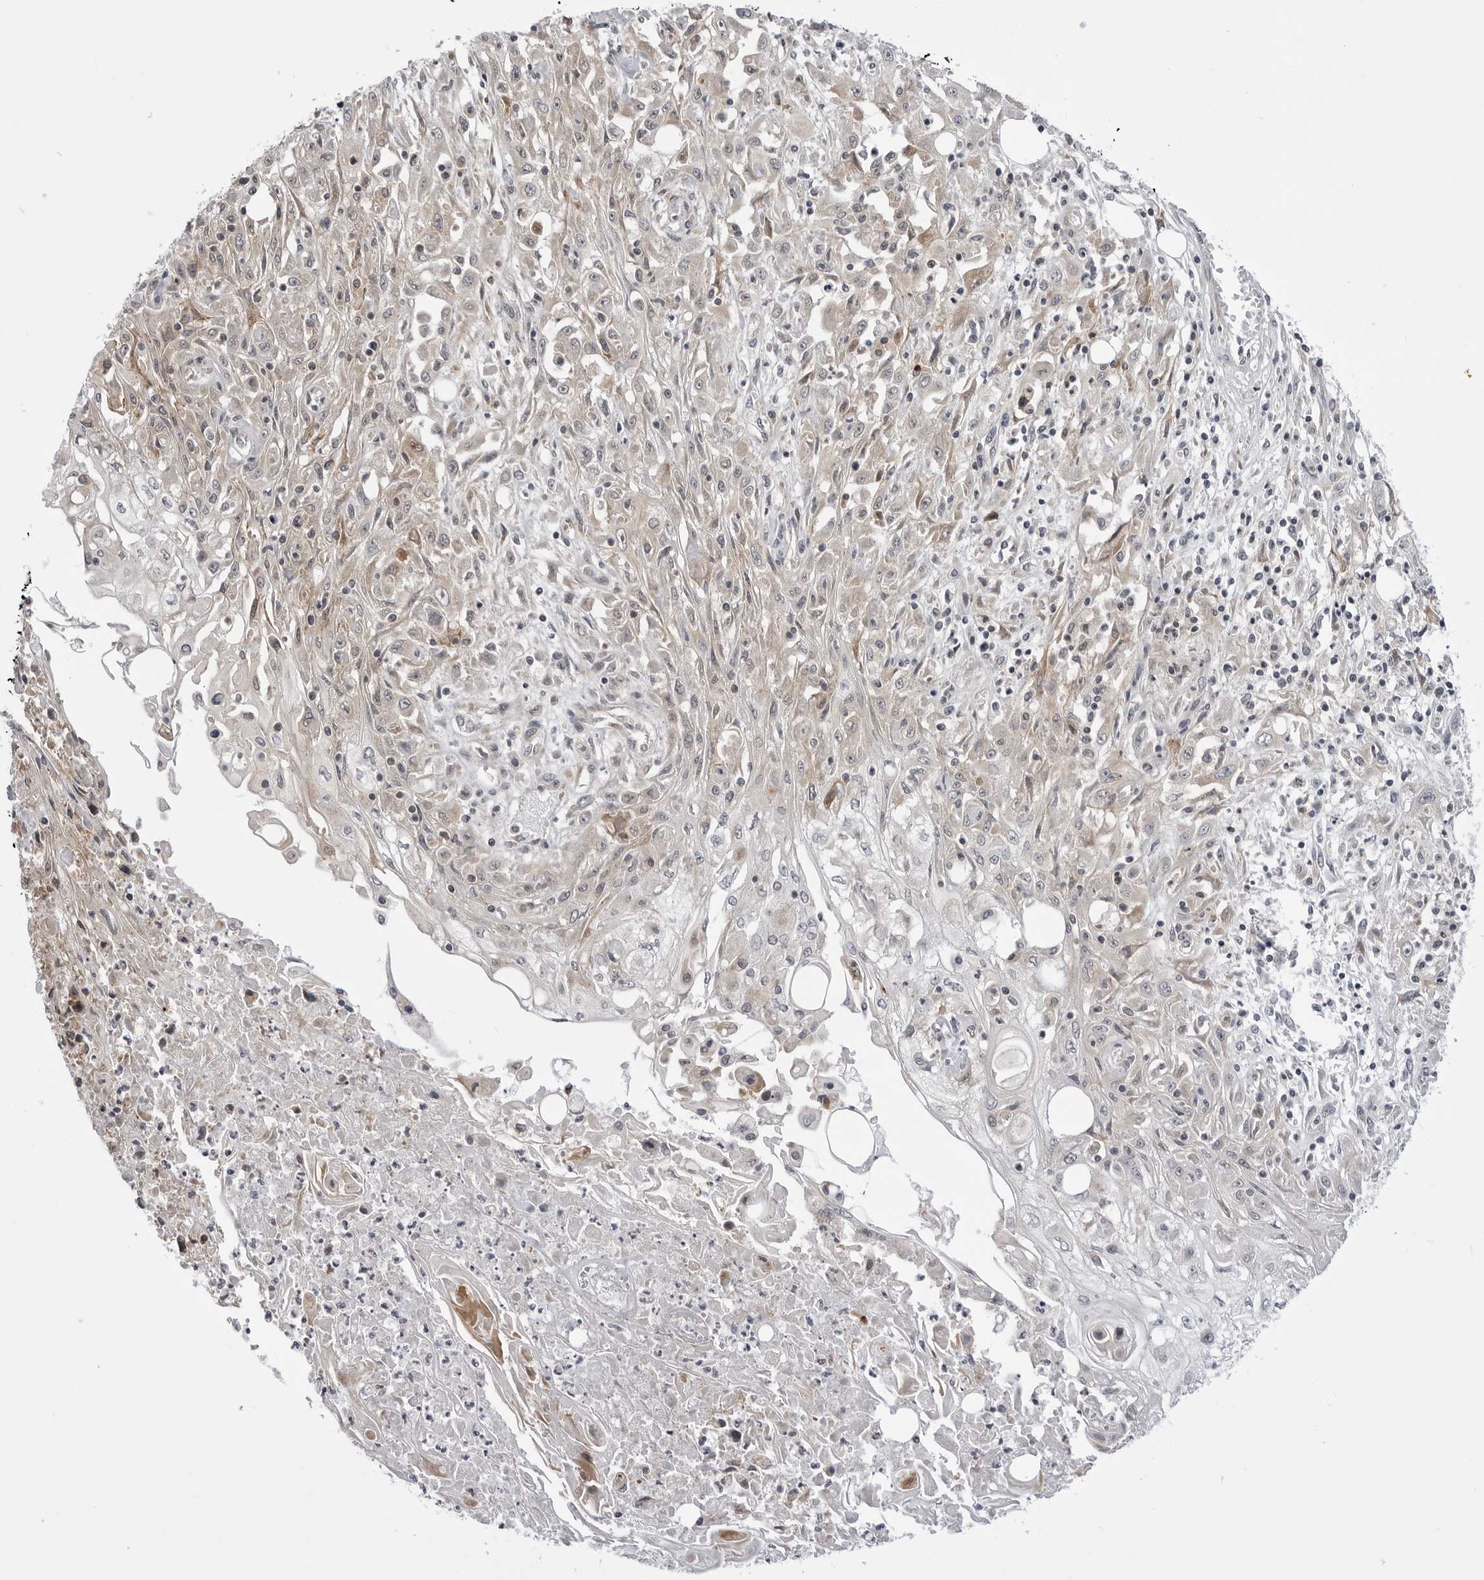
{"staining": {"intensity": "negative", "quantity": "none", "location": "none"}, "tissue": "skin cancer", "cell_type": "Tumor cells", "image_type": "cancer", "snomed": [{"axis": "morphology", "description": "Squamous cell carcinoma, NOS"}, {"axis": "morphology", "description": "Squamous cell carcinoma, metastatic, NOS"}, {"axis": "topography", "description": "Skin"}, {"axis": "topography", "description": "Lymph node"}], "caption": "Skin cancer (squamous cell carcinoma) was stained to show a protein in brown. There is no significant positivity in tumor cells. The staining is performed using DAB (3,3'-diaminobenzidine) brown chromogen with nuclei counter-stained in using hematoxylin.", "gene": "CCDC18", "patient": {"sex": "male", "age": 75}}